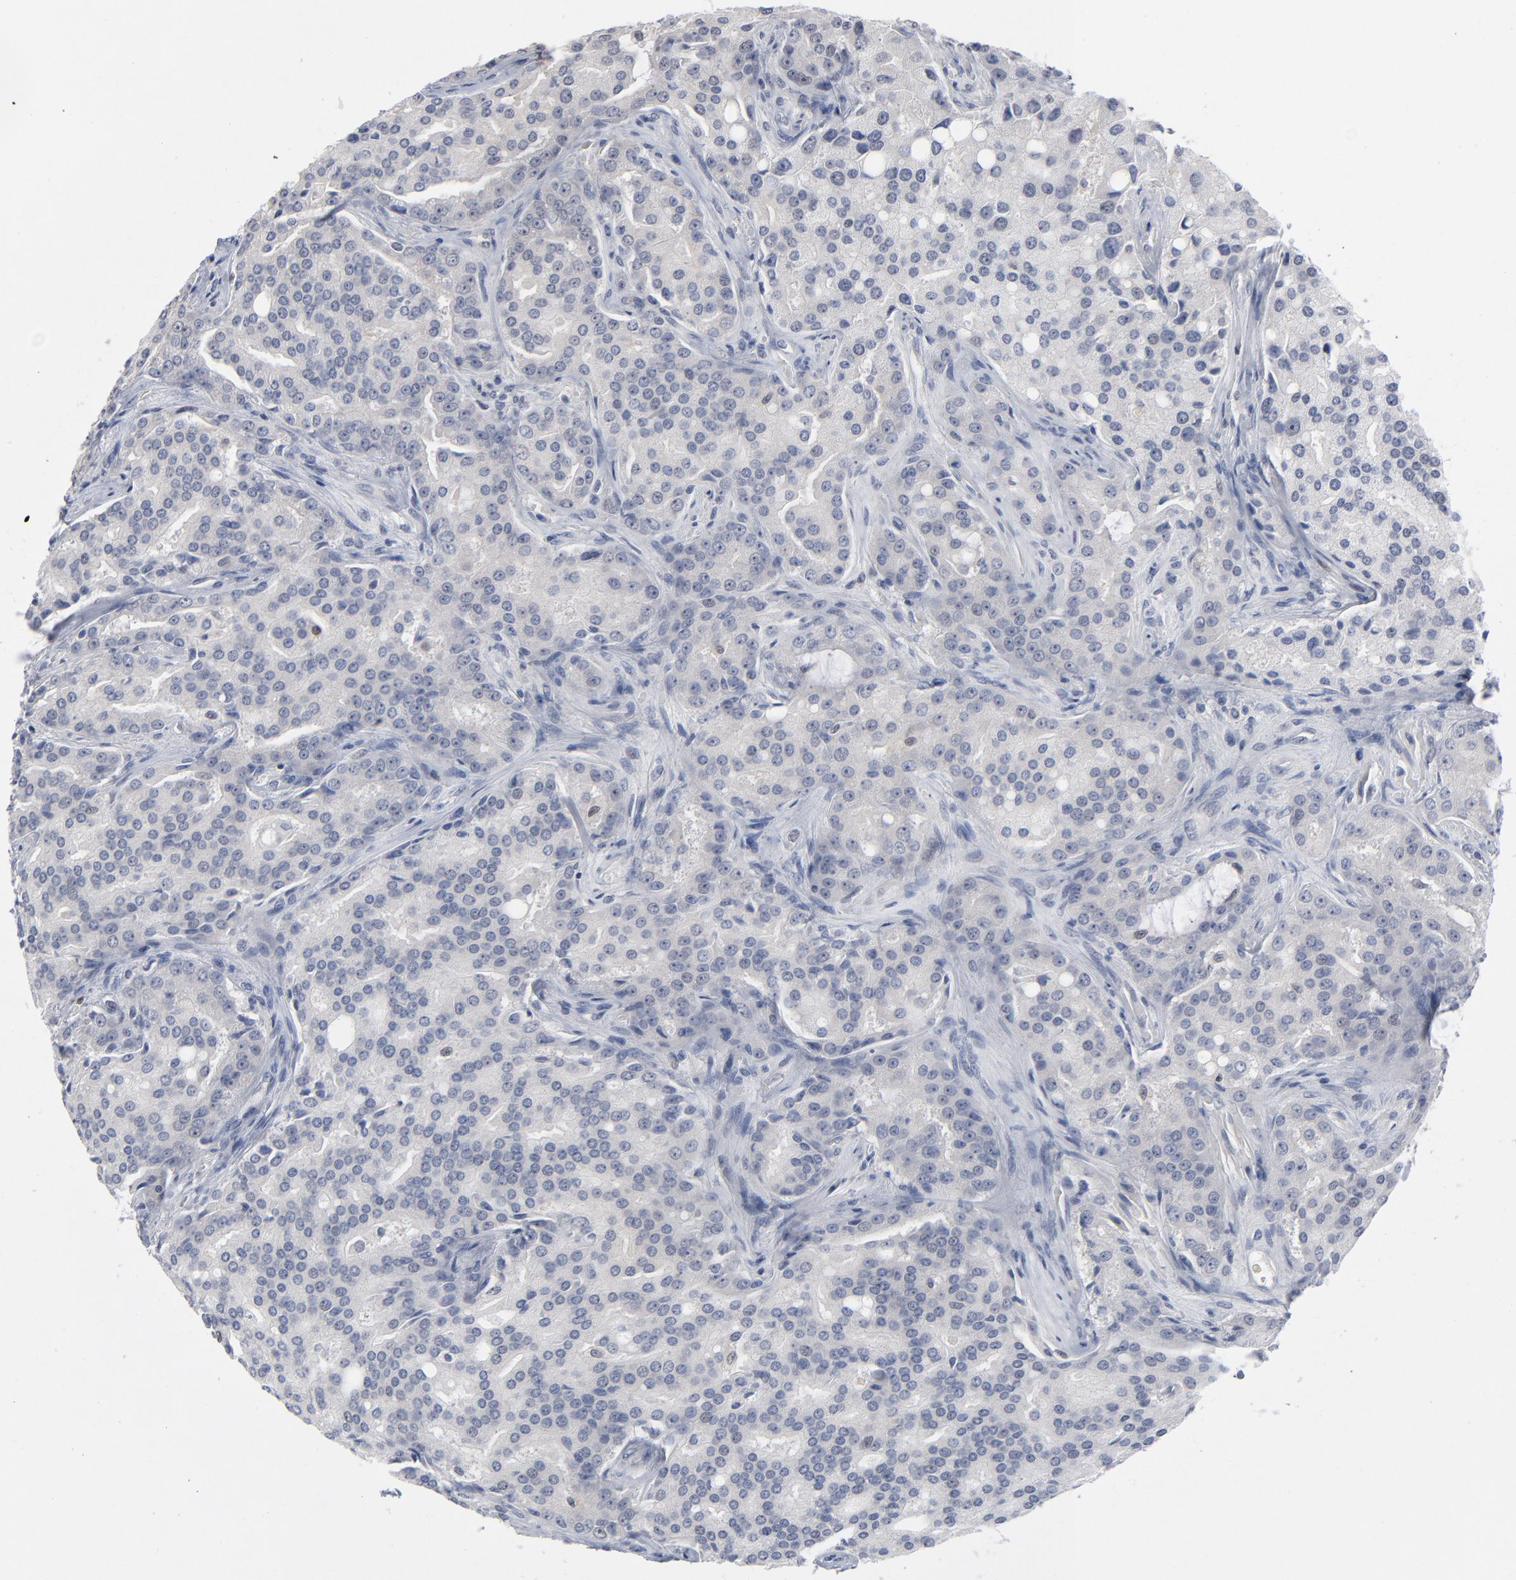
{"staining": {"intensity": "negative", "quantity": "none", "location": "none"}, "tissue": "prostate cancer", "cell_type": "Tumor cells", "image_type": "cancer", "snomed": [{"axis": "morphology", "description": "Adenocarcinoma, High grade"}, {"axis": "topography", "description": "Prostate"}], "caption": "Prostate cancer was stained to show a protein in brown. There is no significant staining in tumor cells.", "gene": "FOXN2", "patient": {"sex": "male", "age": 72}}